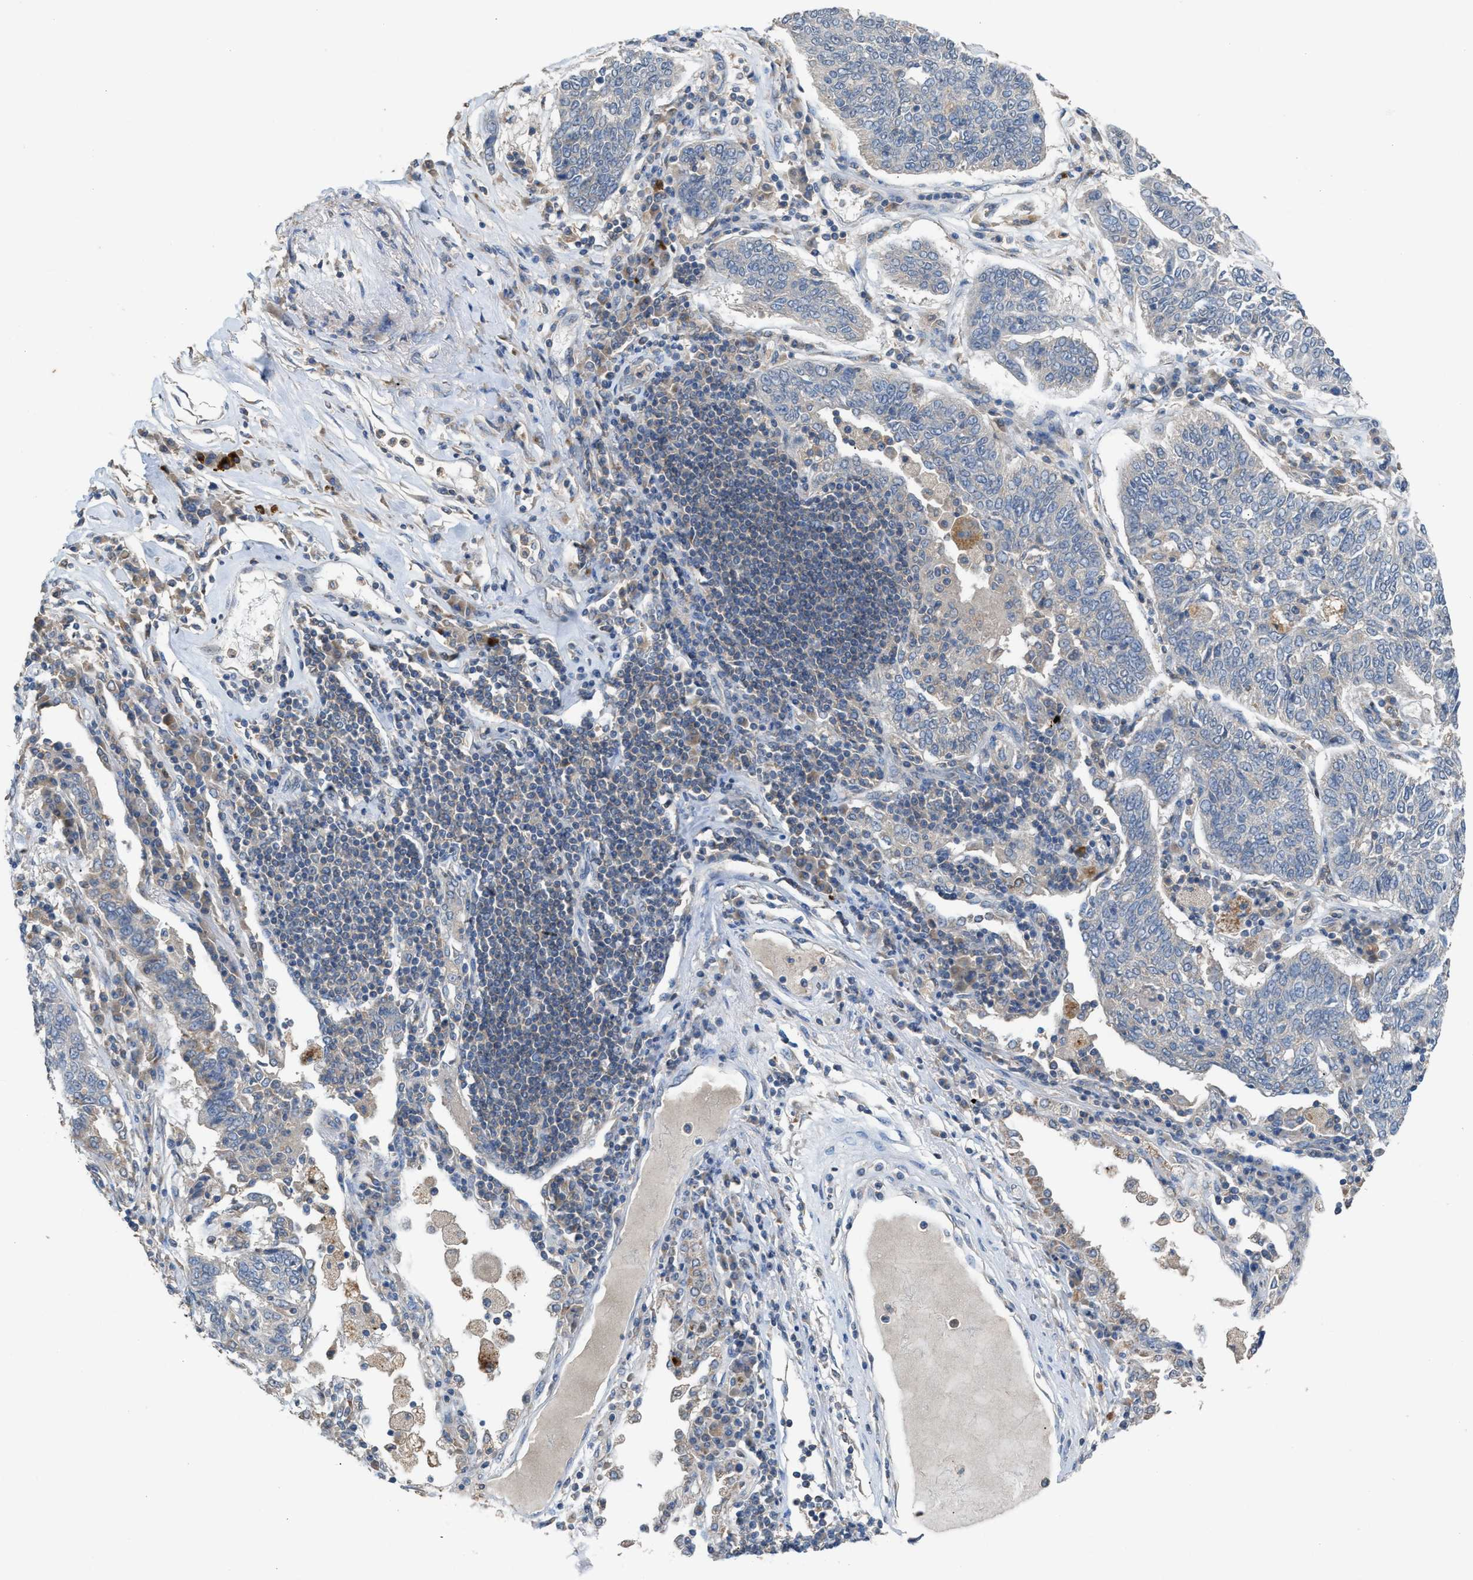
{"staining": {"intensity": "negative", "quantity": "none", "location": "none"}, "tissue": "lung cancer", "cell_type": "Tumor cells", "image_type": "cancer", "snomed": [{"axis": "morphology", "description": "Normal tissue, NOS"}, {"axis": "morphology", "description": "Squamous cell carcinoma, NOS"}, {"axis": "topography", "description": "Cartilage tissue"}, {"axis": "topography", "description": "Bronchus"}, {"axis": "topography", "description": "Lung"}], "caption": "High power microscopy image of an immunohistochemistry histopathology image of lung cancer, revealing no significant staining in tumor cells. (Stains: DAB immunohistochemistry with hematoxylin counter stain, Microscopy: brightfield microscopy at high magnification).", "gene": "TPK1", "patient": {"sex": "female", "age": 49}}